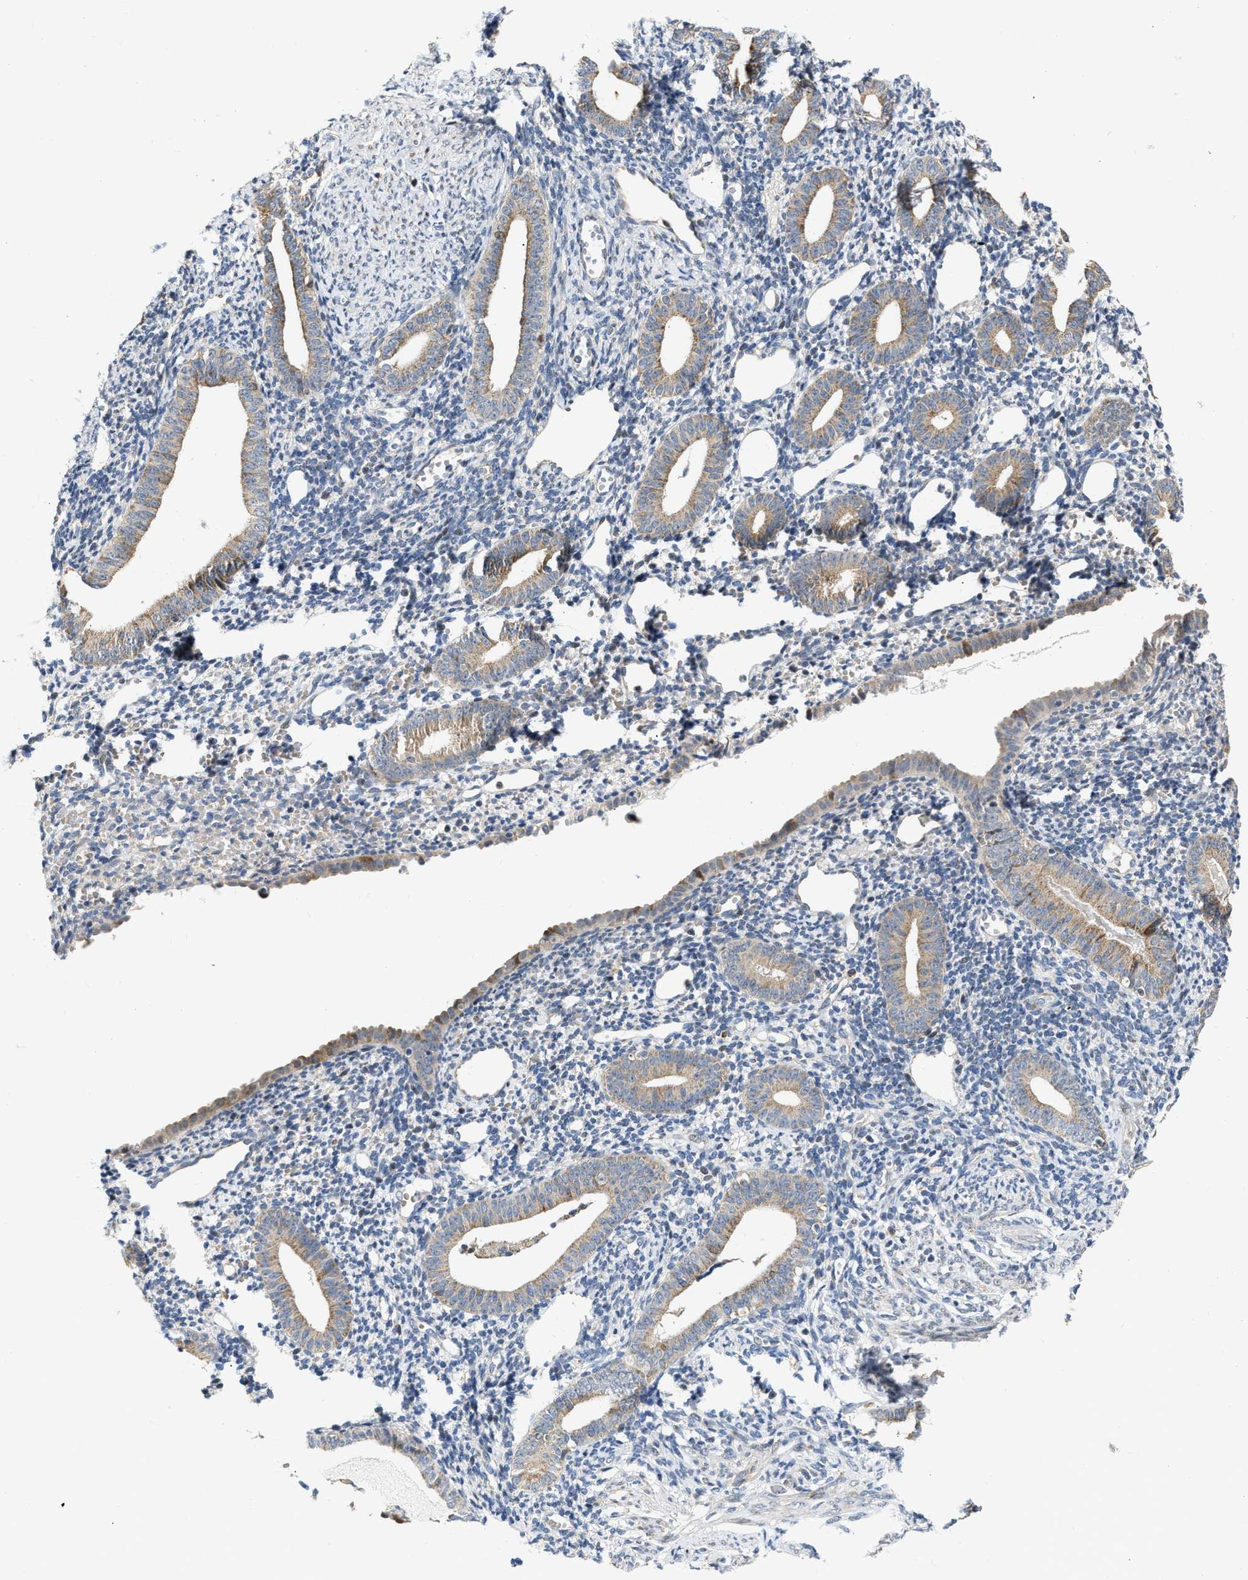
{"staining": {"intensity": "negative", "quantity": "none", "location": "none"}, "tissue": "endometrium", "cell_type": "Cells in endometrial stroma", "image_type": "normal", "snomed": [{"axis": "morphology", "description": "Normal tissue, NOS"}, {"axis": "topography", "description": "Endometrium"}], "caption": "There is no significant expression in cells in endometrial stroma of endometrium. The staining was performed using DAB (3,3'-diaminobenzidine) to visualize the protein expression in brown, while the nuclei were stained in blue with hematoxylin (Magnification: 20x).", "gene": "DEPTOR", "patient": {"sex": "female", "age": 50}}